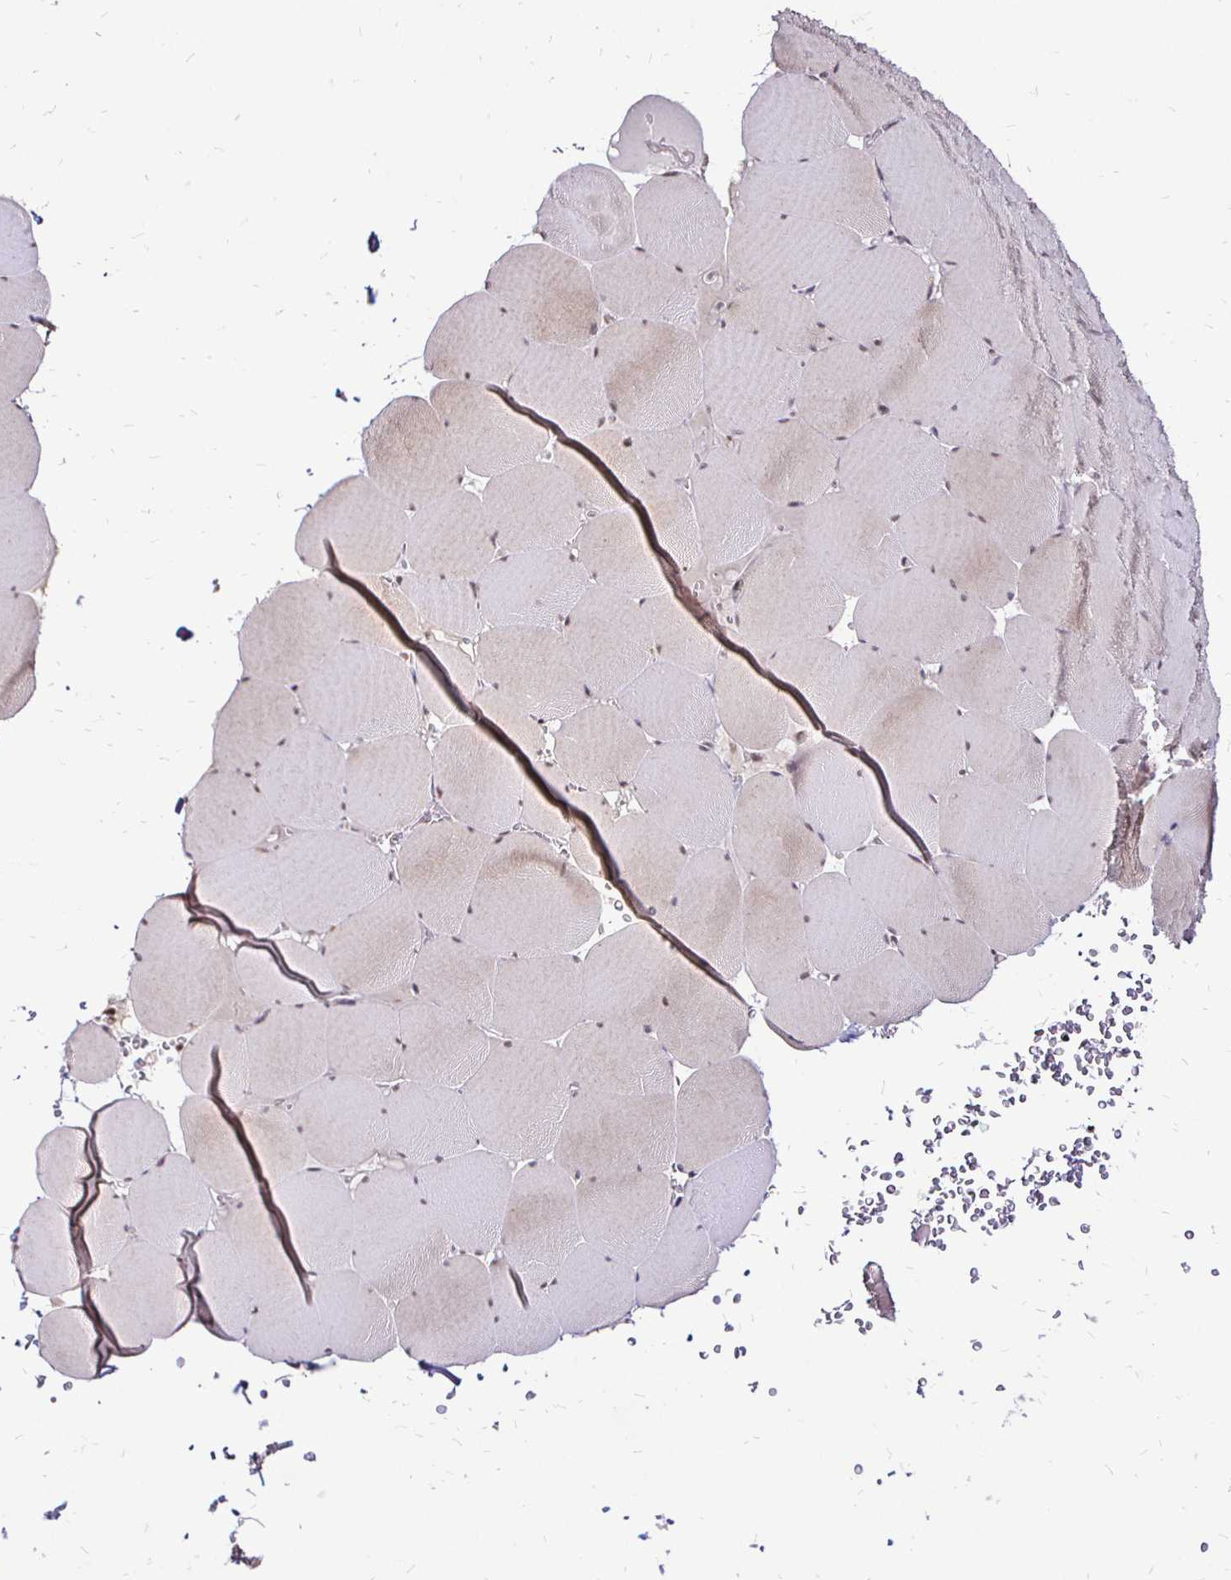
{"staining": {"intensity": "weak", "quantity": "25%-75%", "location": "cytoplasmic/membranous"}, "tissue": "skeletal muscle", "cell_type": "Myocytes", "image_type": "normal", "snomed": [{"axis": "morphology", "description": "Normal tissue, NOS"}, {"axis": "topography", "description": "Skeletal muscle"}, {"axis": "topography", "description": "Head-Neck"}], "caption": "High-power microscopy captured an immunohistochemistry image of benign skeletal muscle, revealing weak cytoplasmic/membranous staining in about 25%-75% of myocytes.", "gene": "SIN3A", "patient": {"sex": "male", "age": 66}}